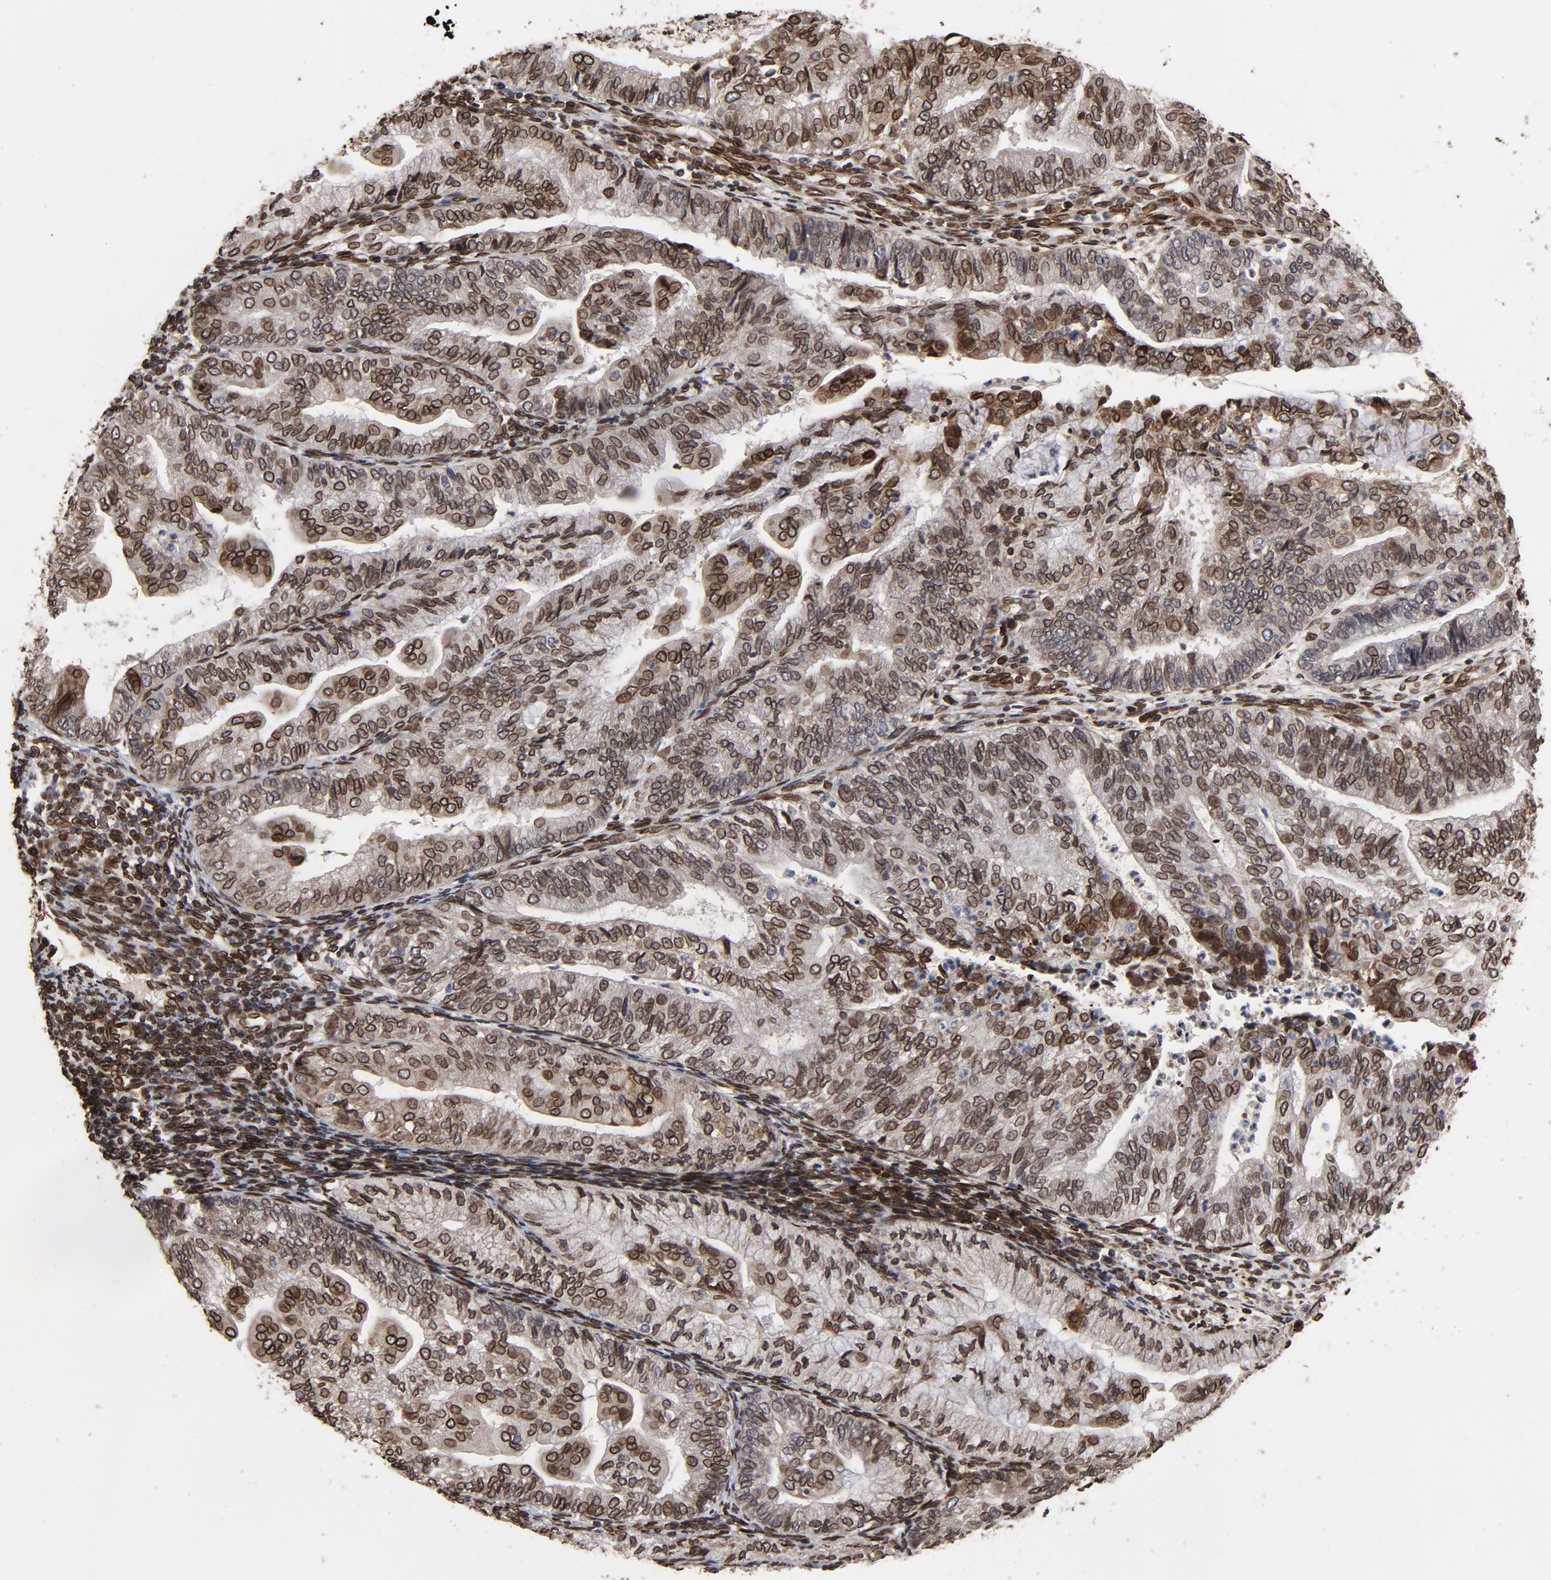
{"staining": {"intensity": "strong", "quantity": ">75%", "location": "cytoplasmic/membranous,nuclear"}, "tissue": "endometrial cancer", "cell_type": "Tumor cells", "image_type": "cancer", "snomed": [{"axis": "morphology", "description": "Adenocarcinoma, NOS"}, {"axis": "topography", "description": "Endometrium"}], "caption": "Protein expression analysis of human adenocarcinoma (endometrial) reveals strong cytoplasmic/membranous and nuclear expression in about >75% of tumor cells. The staining was performed using DAB, with brown indicating positive protein expression. Nuclei are stained blue with hematoxylin.", "gene": "LMNA", "patient": {"sex": "female", "age": 59}}